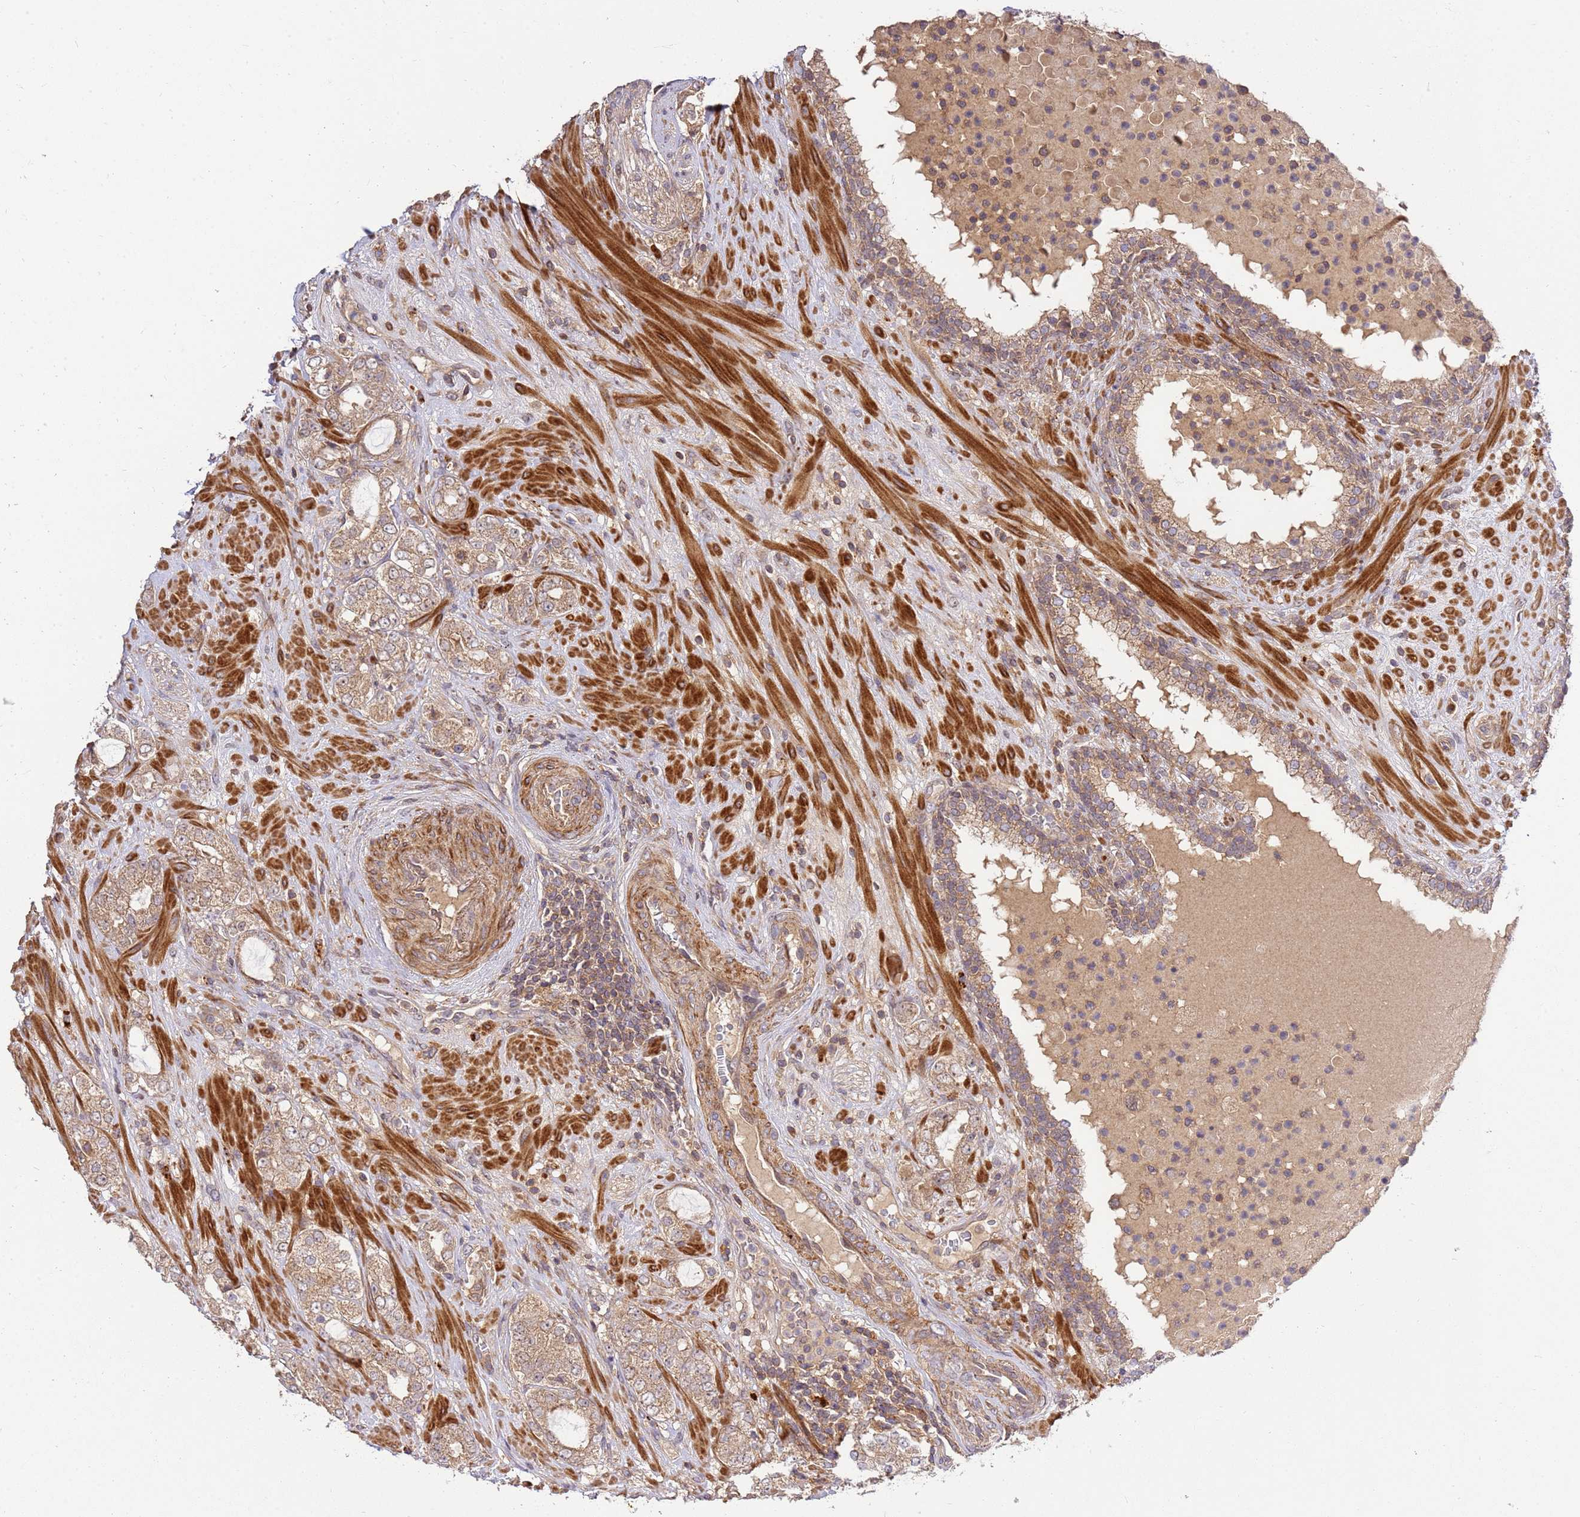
{"staining": {"intensity": "weak", "quantity": ">75%", "location": "cytoplasmic/membranous"}, "tissue": "prostate cancer", "cell_type": "Tumor cells", "image_type": "cancer", "snomed": [{"axis": "morphology", "description": "Adenocarcinoma, High grade"}, {"axis": "topography", "description": "Prostate"}], "caption": "IHC staining of high-grade adenocarcinoma (prostate), which demonstrates low levels of weak cytoplasmic/membranous positivity in about >75% of tumor cells indicating weak cytoplasmic/membranous protein positivity. The staining was performed using DAB (brown) for protein detection and nuclei were counterstained in hematoxylin (blue).", "gene": "GAREM1", "patient": {"sex": "male", "age": 64}}